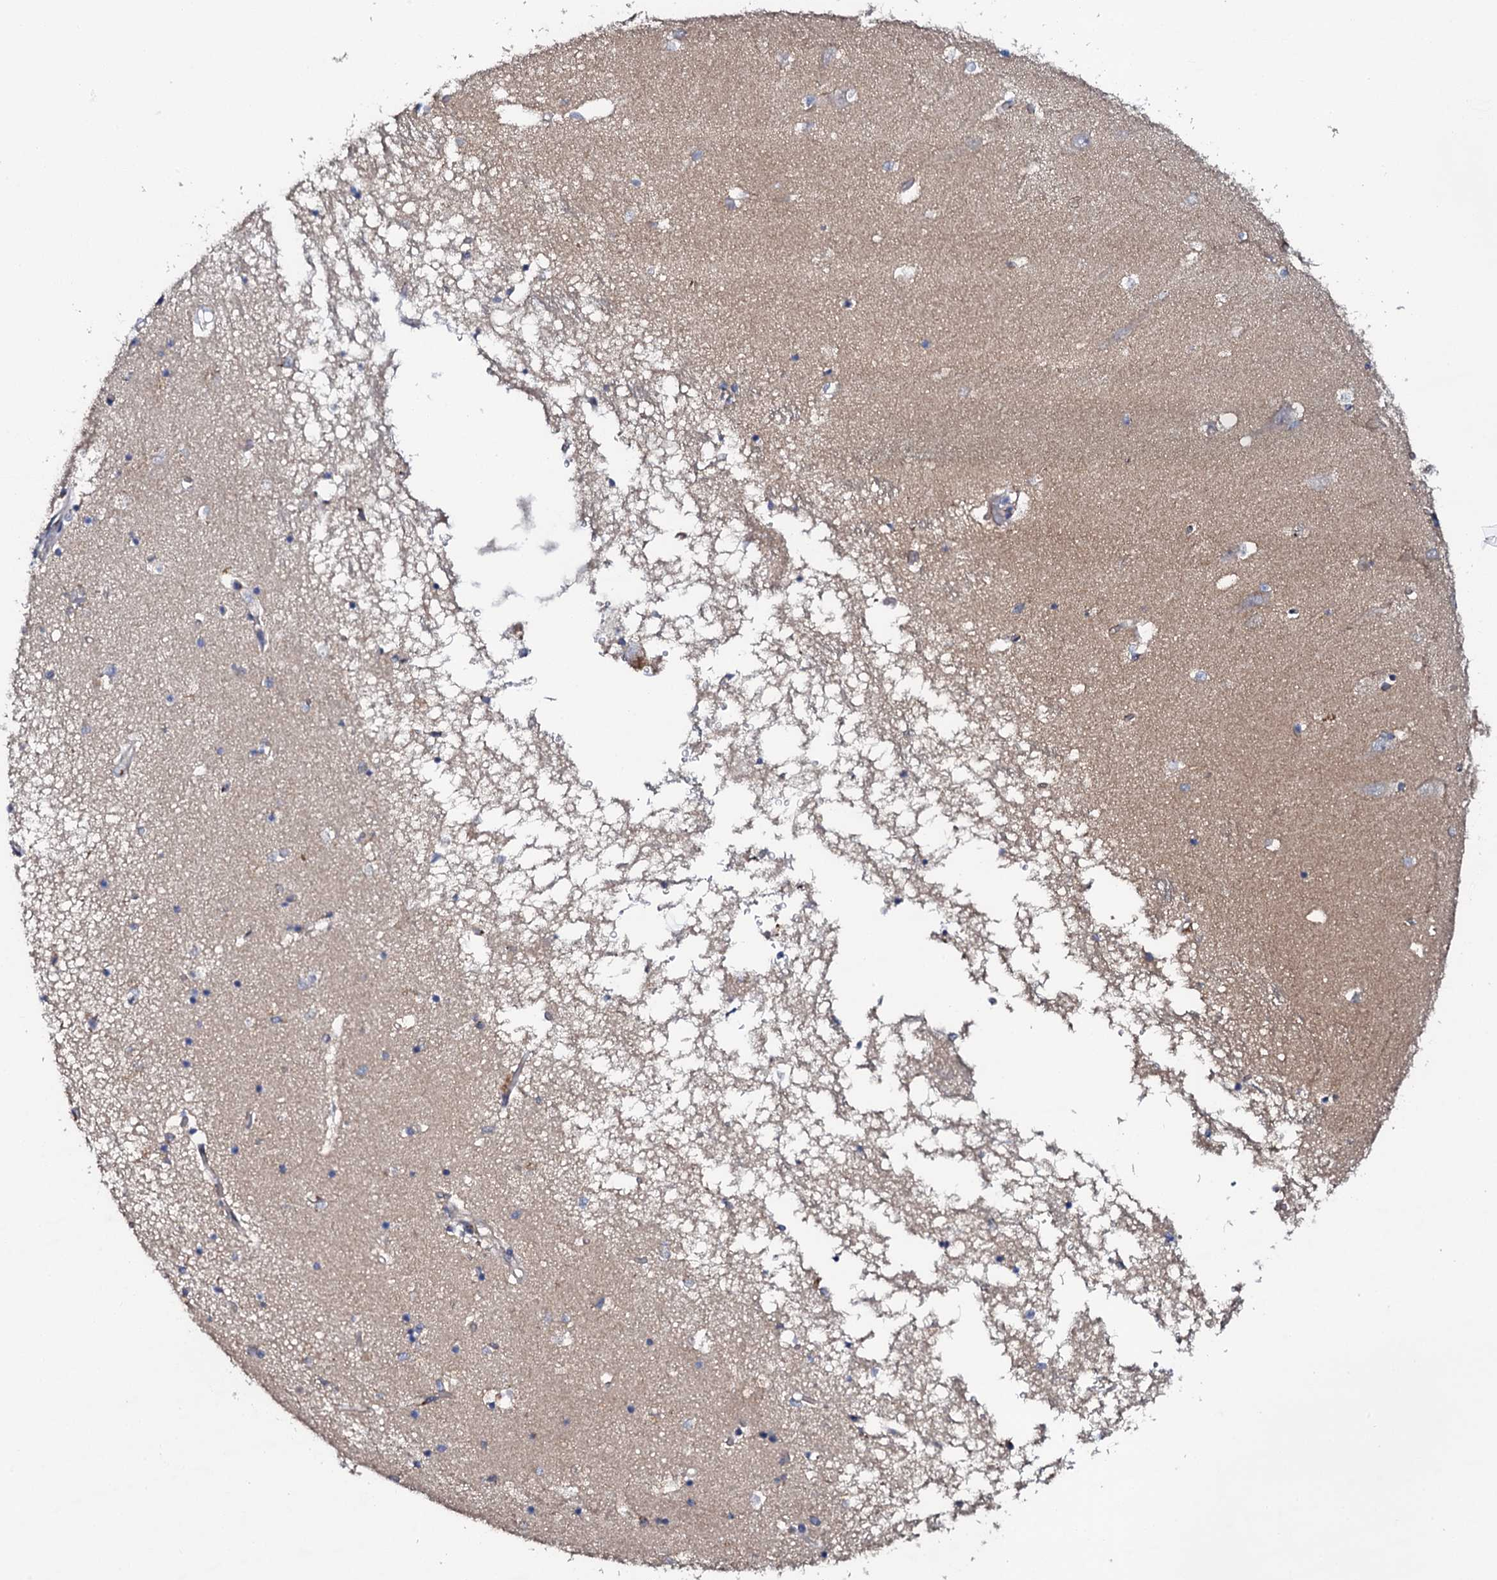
{"staining": {"intensity": "negative", "quantity": "none", "location": "none"}, "tissue": "hippocampus", "cell_type": "Glial cells", "image_type": "normal", "snomed": [{"axis": "morphology", "description": "Normal tissue, NOS"}, {"axis": "topography", "description": "Hippocampus"}], "caption": "The immunohistochemistry photomicrograph has no significant staining in glial cells of hippocampus. Nuclei are stained in blue.", "gene": "GLCE", "patient": {"sex": "male", "age": 70}}